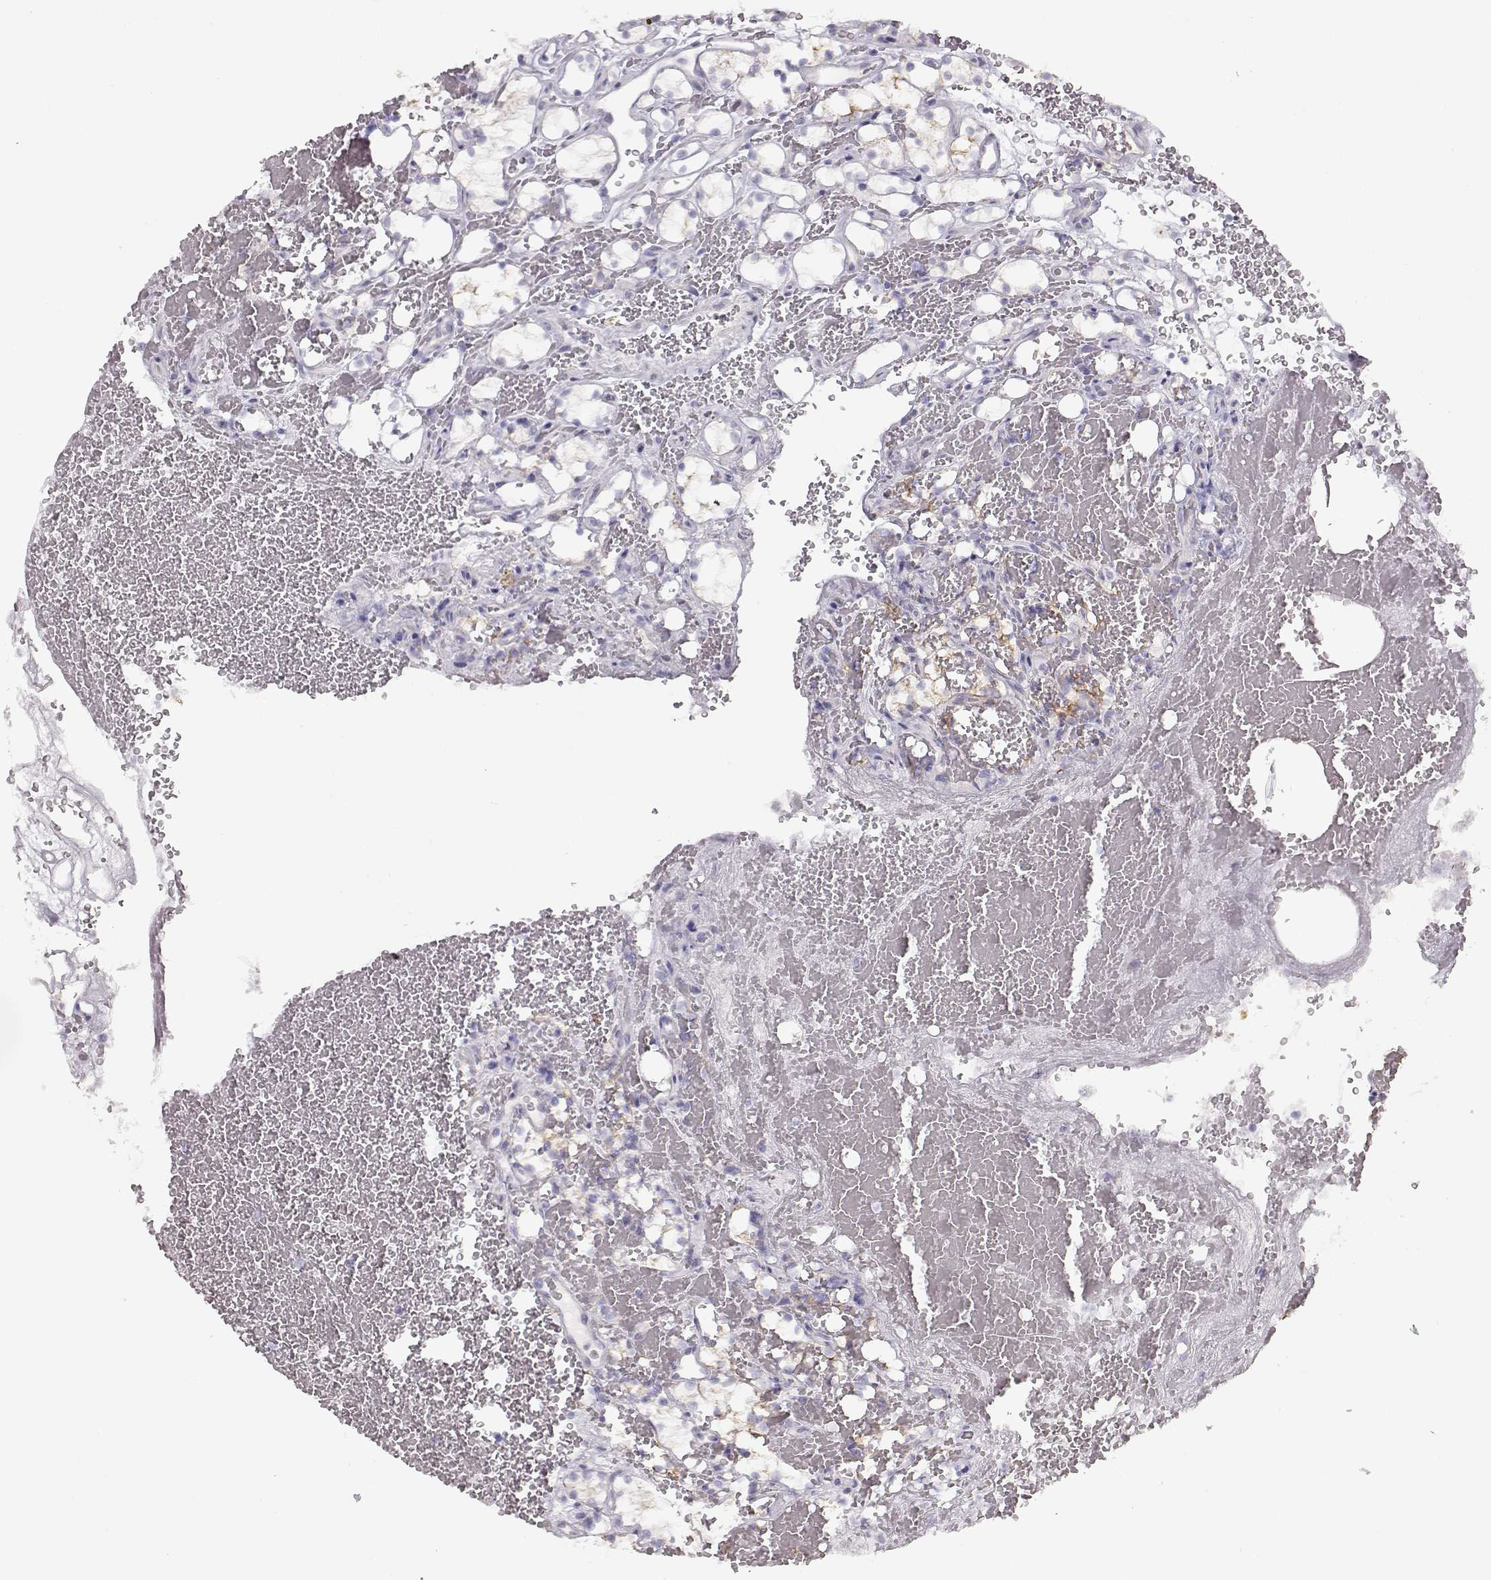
{"staining": {"intensity": "negative", "quantity": "none", "location": "none"}, "tissue": "renal cancer", "cell_type": "Tumor cells", "image_type": "cancer", "snomed": [{"axis": "morphology", "description": "Adenocarcinoma, NOS"}, {"axis": "topography", "description": "Kidney"}], "caption": "High power microscopy micrograph of an IHC photomicrograph of adenocarcinoma (renal), revealing no significant expression in tumor cells.", "gene": "S100B", "patient": {"sex": "female", "age": 69}}